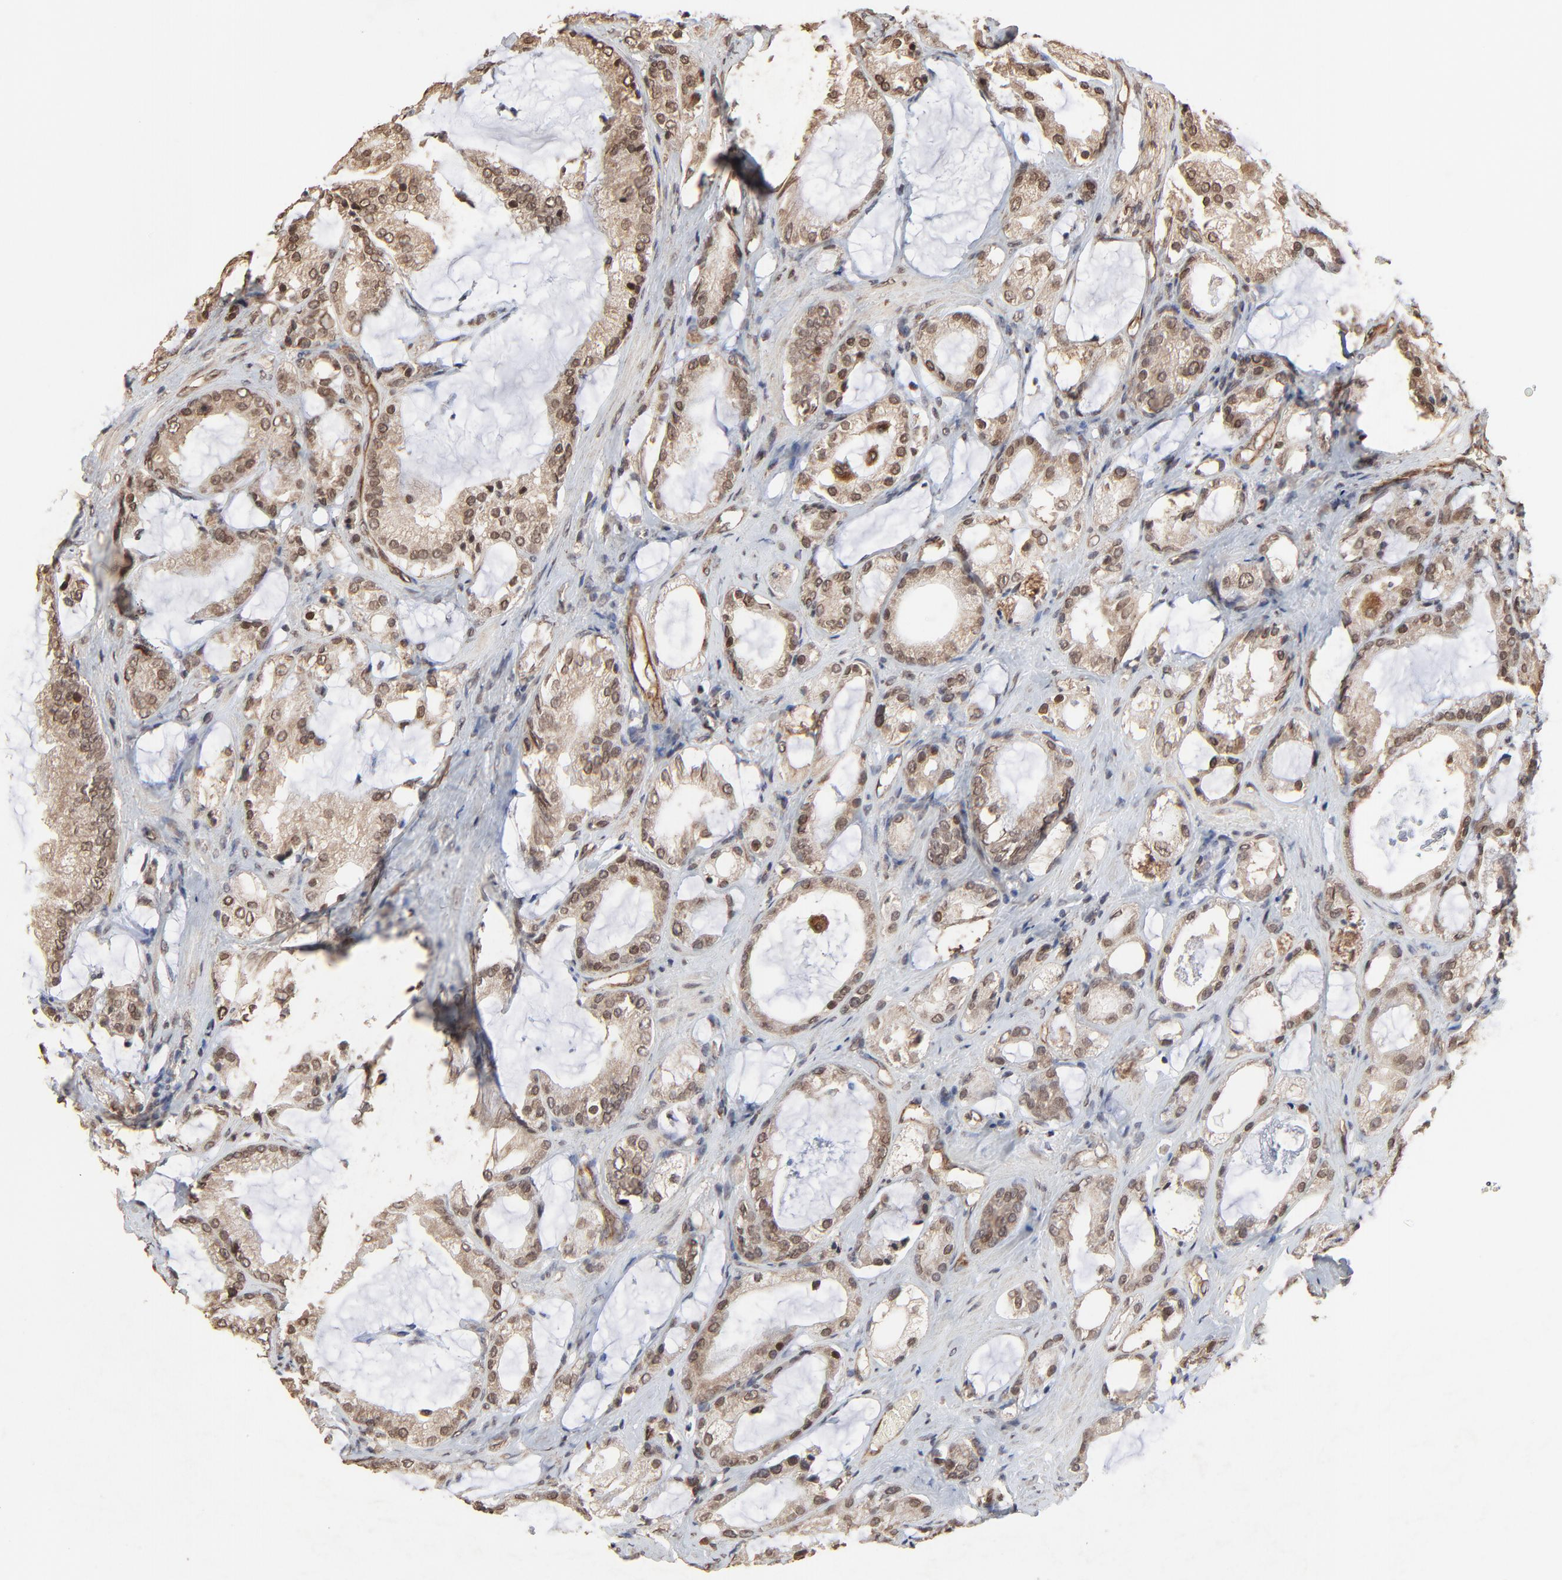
{"staining": {"intensity": "weak", "quantity": ">75%", "location": "cytoplasmic/membranous,nuclear"}, "tissue": "prostate cancer", "cell_type": "Tumor cells", "image_type": "cancer", "snomed": [{"axis": "morphology", "description": "Adenocarcinoma, Medium grade"}, {"axis": "topography", "description": "Prostate"}], "caption": "Immunohistochemistry histopathology image of neoplastic tissue: human prostate cancer stained using IHC exhibits low levels of weak protein expression localized specifically in the cytoplasmic/membranous and nuclear of tumor cells, appearing as a cytoplasmic/membranous and nuclear brown color.", "gene": "FAM227A", "patient": {"sex": "male", "age": 70}}